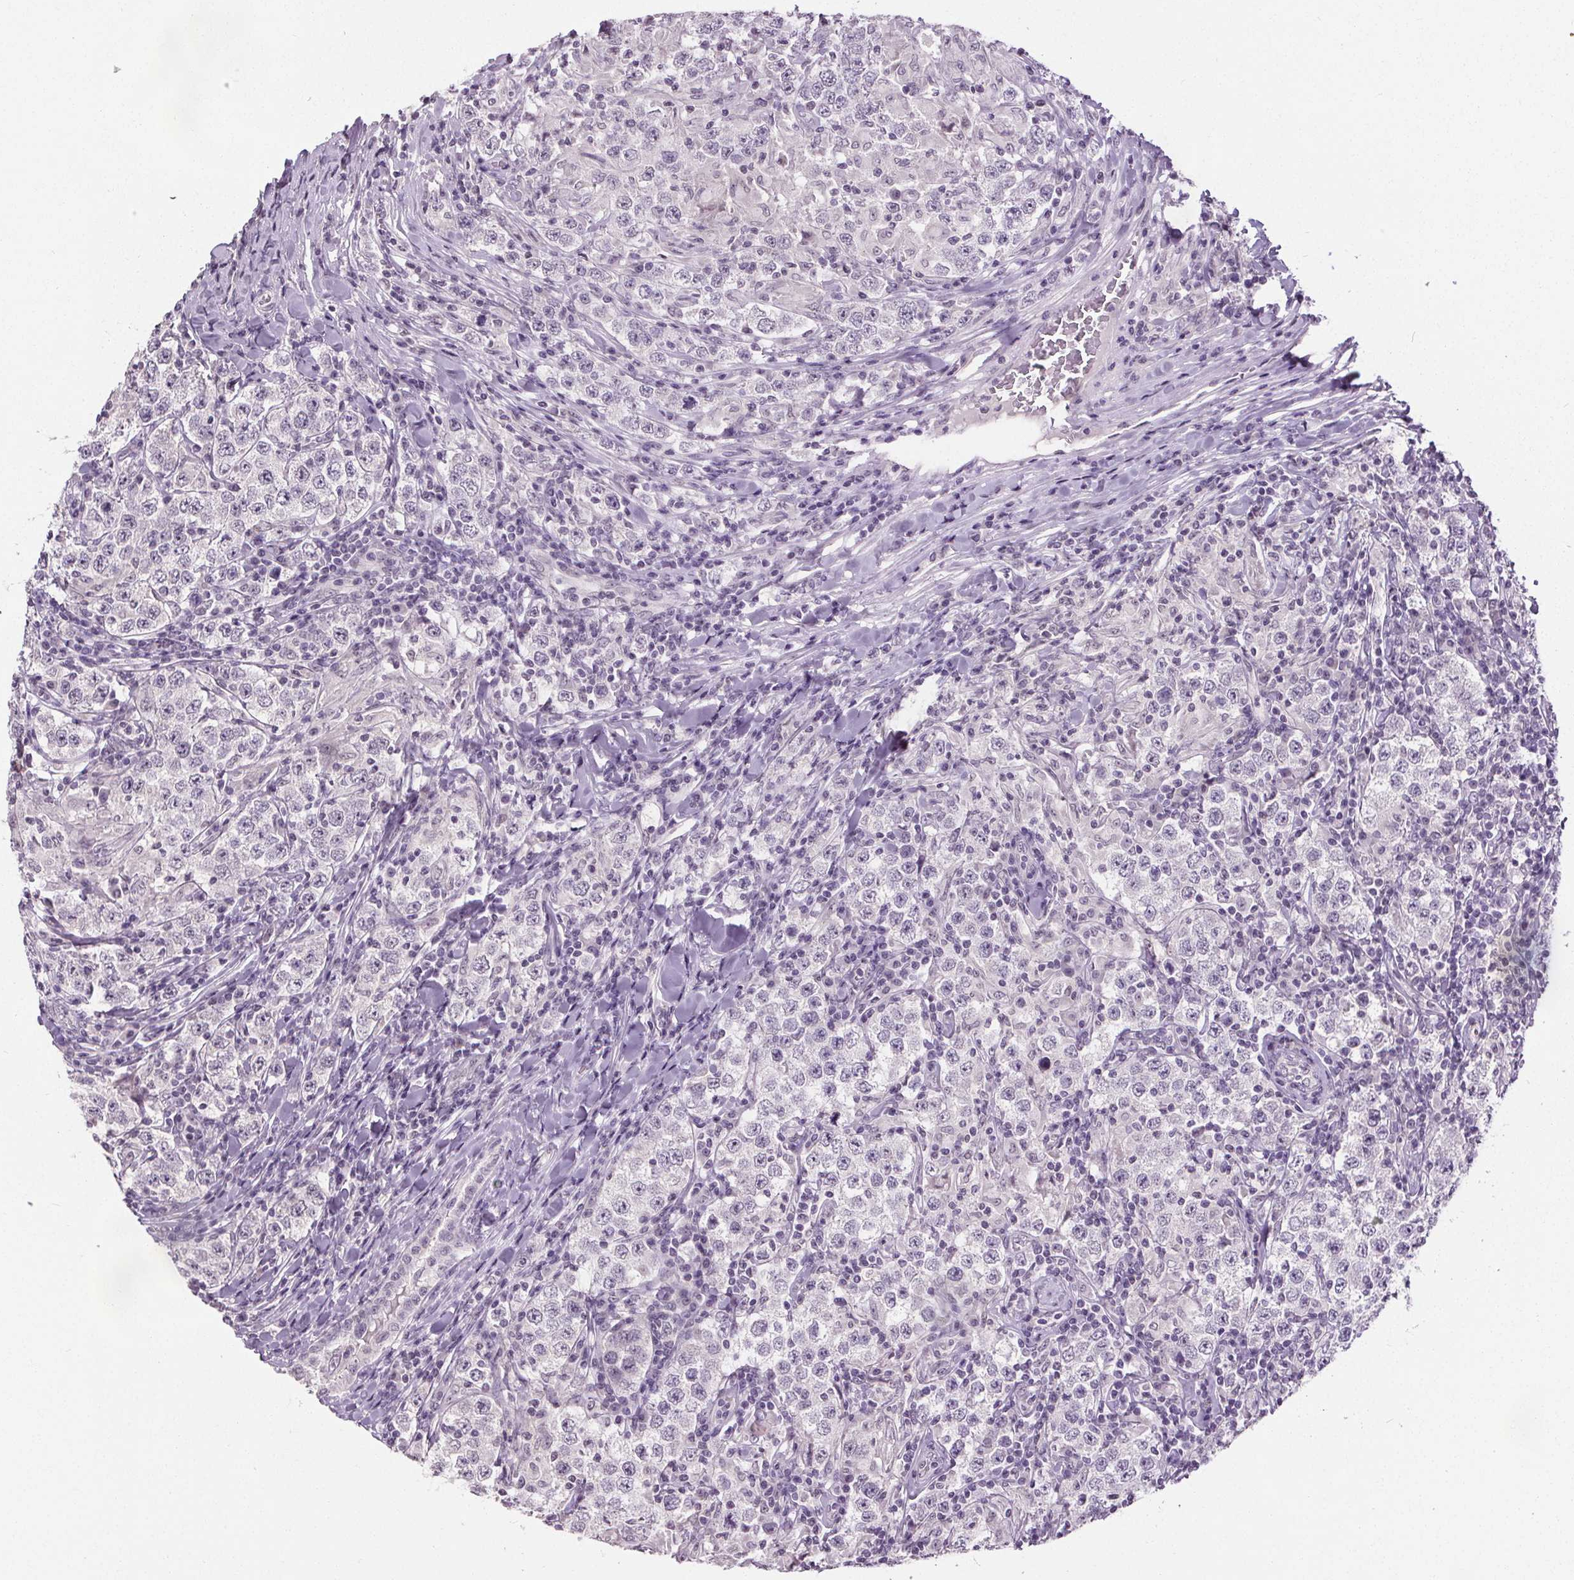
{"staining": {"intensity": "negative", "quantity": "none", "location": "none"}, "tissue": "testis cancer", "cell_type": "Tumor cells", "image_type": "cancer", "snomed": [{"axis": "morphology", "description": "Seminoma, NOS"}, {"axis": "morphology", "description": "Carcinoma, Embryonal, NOS"}, {"axis": "topography", "description": "Testis"}], "caption": "DAB immunohistochemical staining of human testis embryonal carcinoma exhibits no significant expression in tumor cells.", "gene": "SLC2A9", "patient": {"sex": "male", "age": 41}}